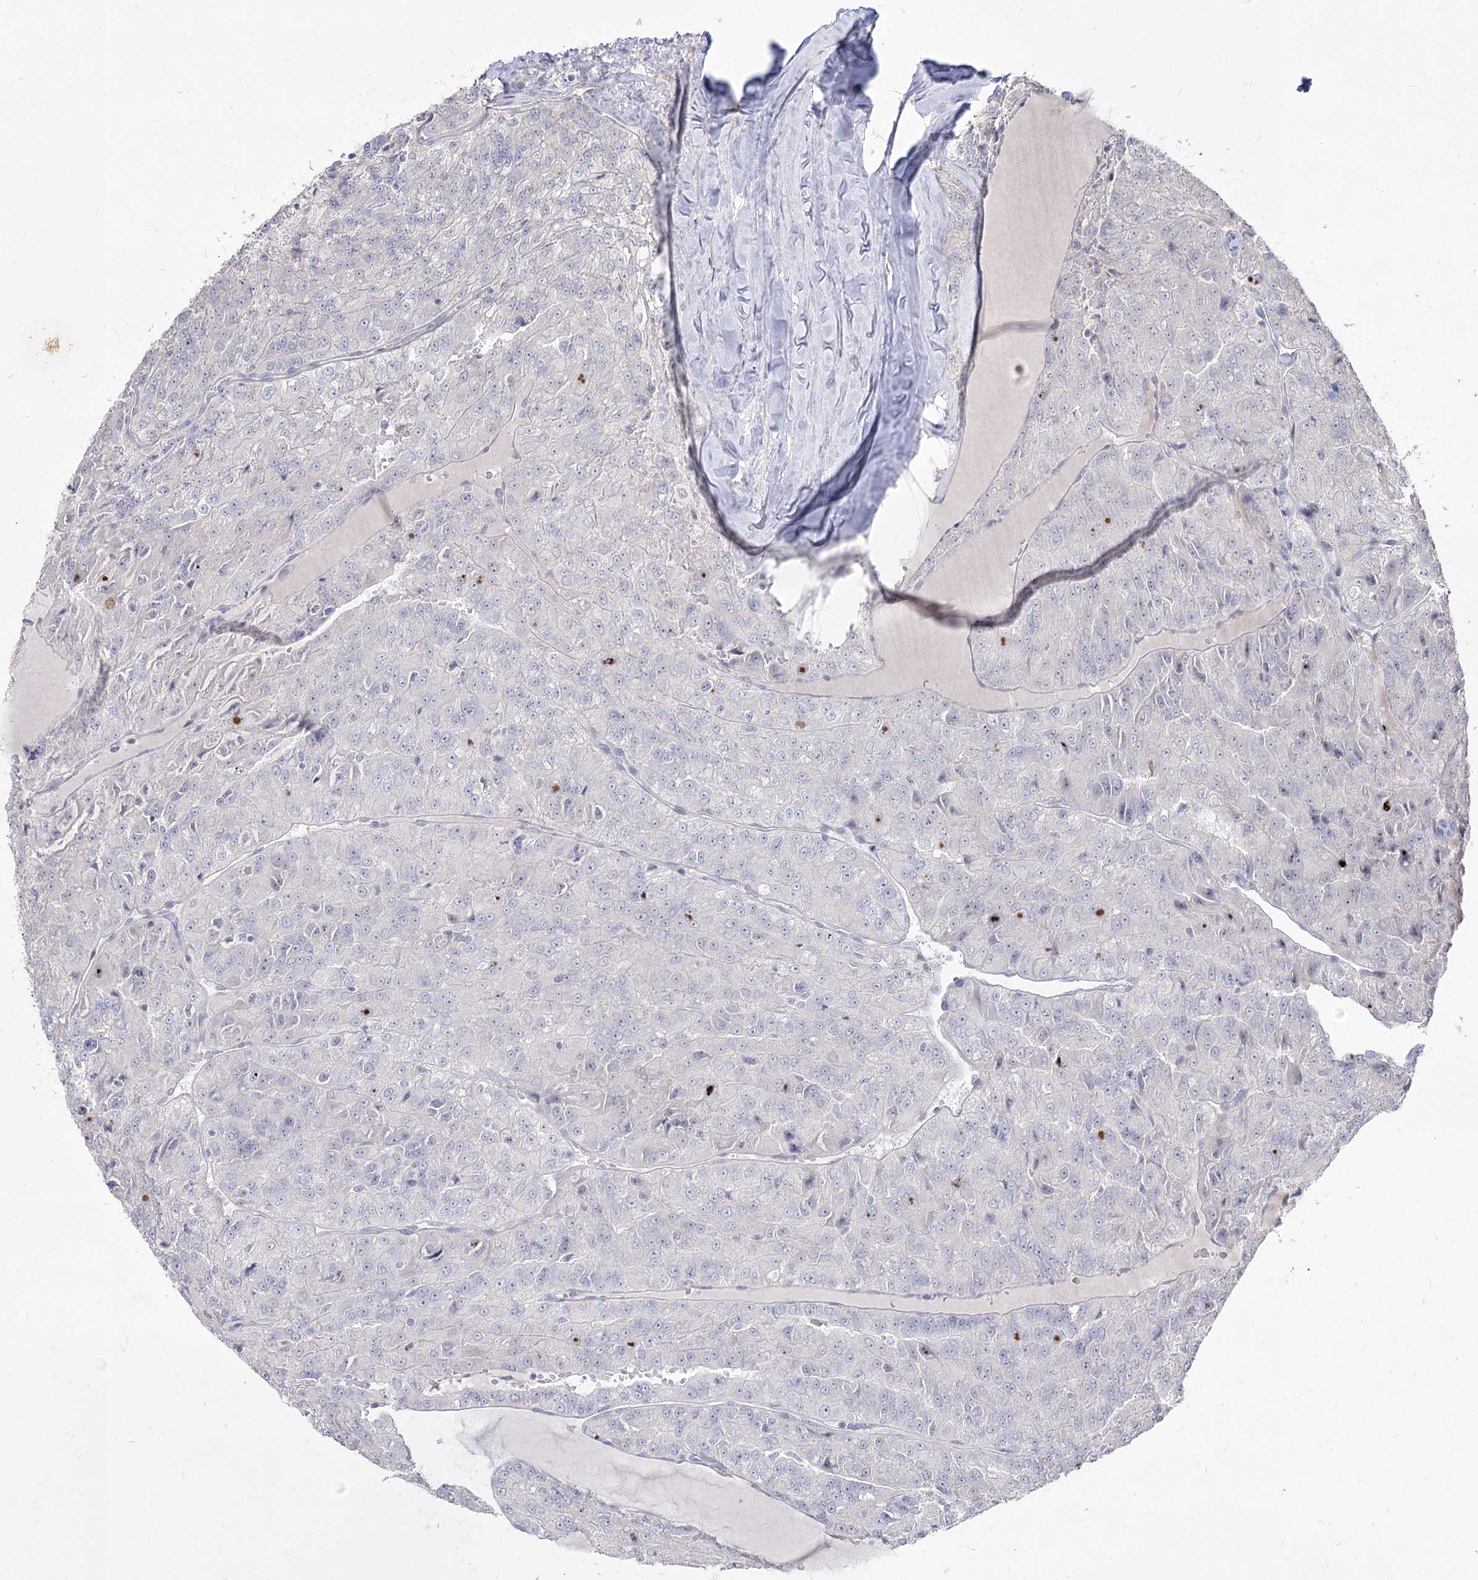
{"staining": {"intensity": "negative", "quantity": "none", "location": "none"}, "tissue": "renal cancer", "cell_type": "Tumor cells", "image_type": "cancer", "snomed": [{"axis": "morphology", "description": "Adenocarcinoma, NOS"}, {"axis": "topography", "description": "Kidney"}], "caption": "An immunohistochemistry (IHC) micrograph of renal adenocarcinoma is shown. There is no staining in tumor cells of renal adenocarcinoma.", "gene": "DDX50", "patient": {"sex": "female", "age": 63}}